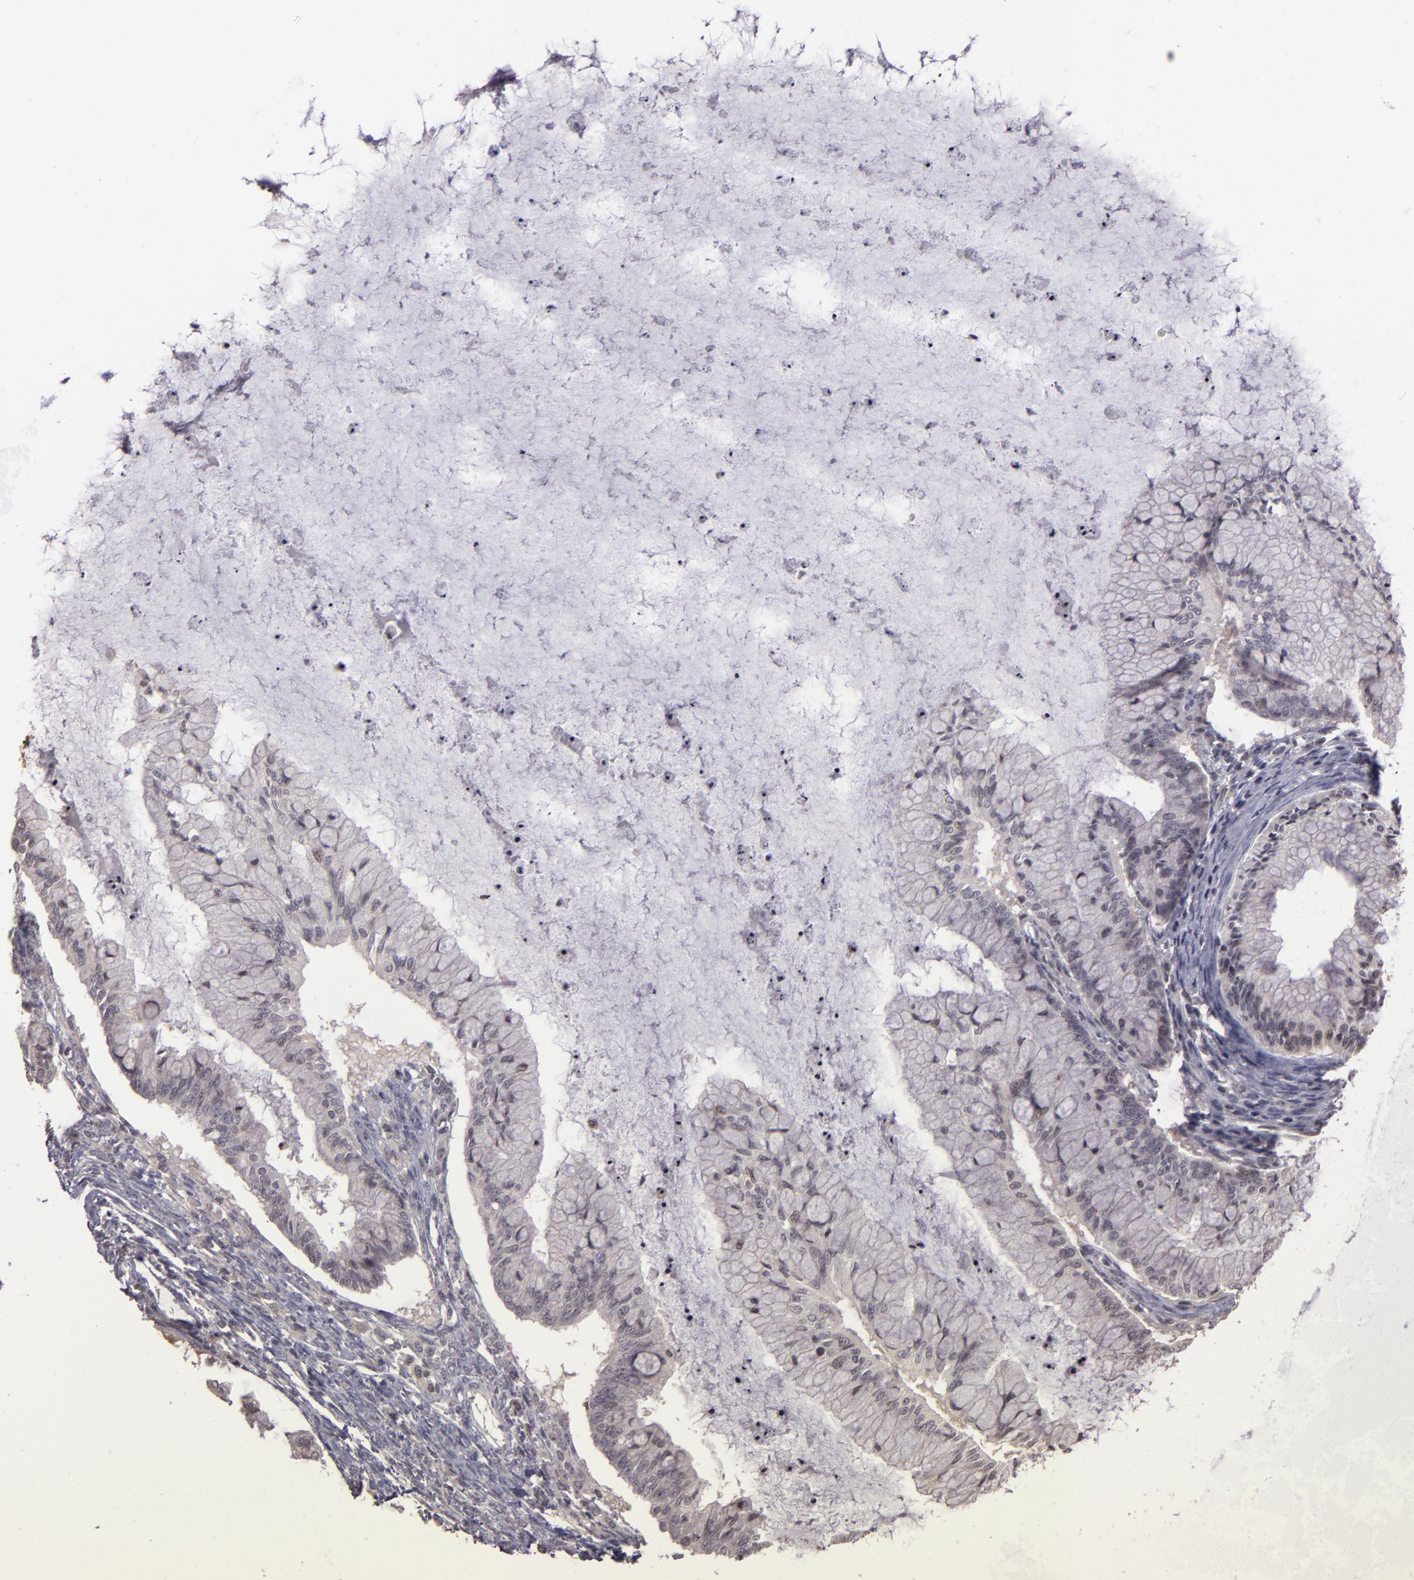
{"staining": {"intensity": "negative", "quantity": "none", "location": "none"}, "tissue": "ovarian cancer", "cell_type": "Tumor cells", "image_type": "cancer", "snomed": [{"axis": "morphology", "description": "Cystadenocarcinoma, mucinous, NOS"}, {"axis": "topography", "description": "Ovary"}], "caption": "Immunohistochemical staining of human ovarian cancer exhibits no significant staining in tumor cells. The staining was performed using DAB to visualize the protein expression in brown, while the nuclei were stained in blue with hematoxylin (Magnification: 20x).", "gene": "AKAP6", "patient": {"sex": "female", "age": 57}}